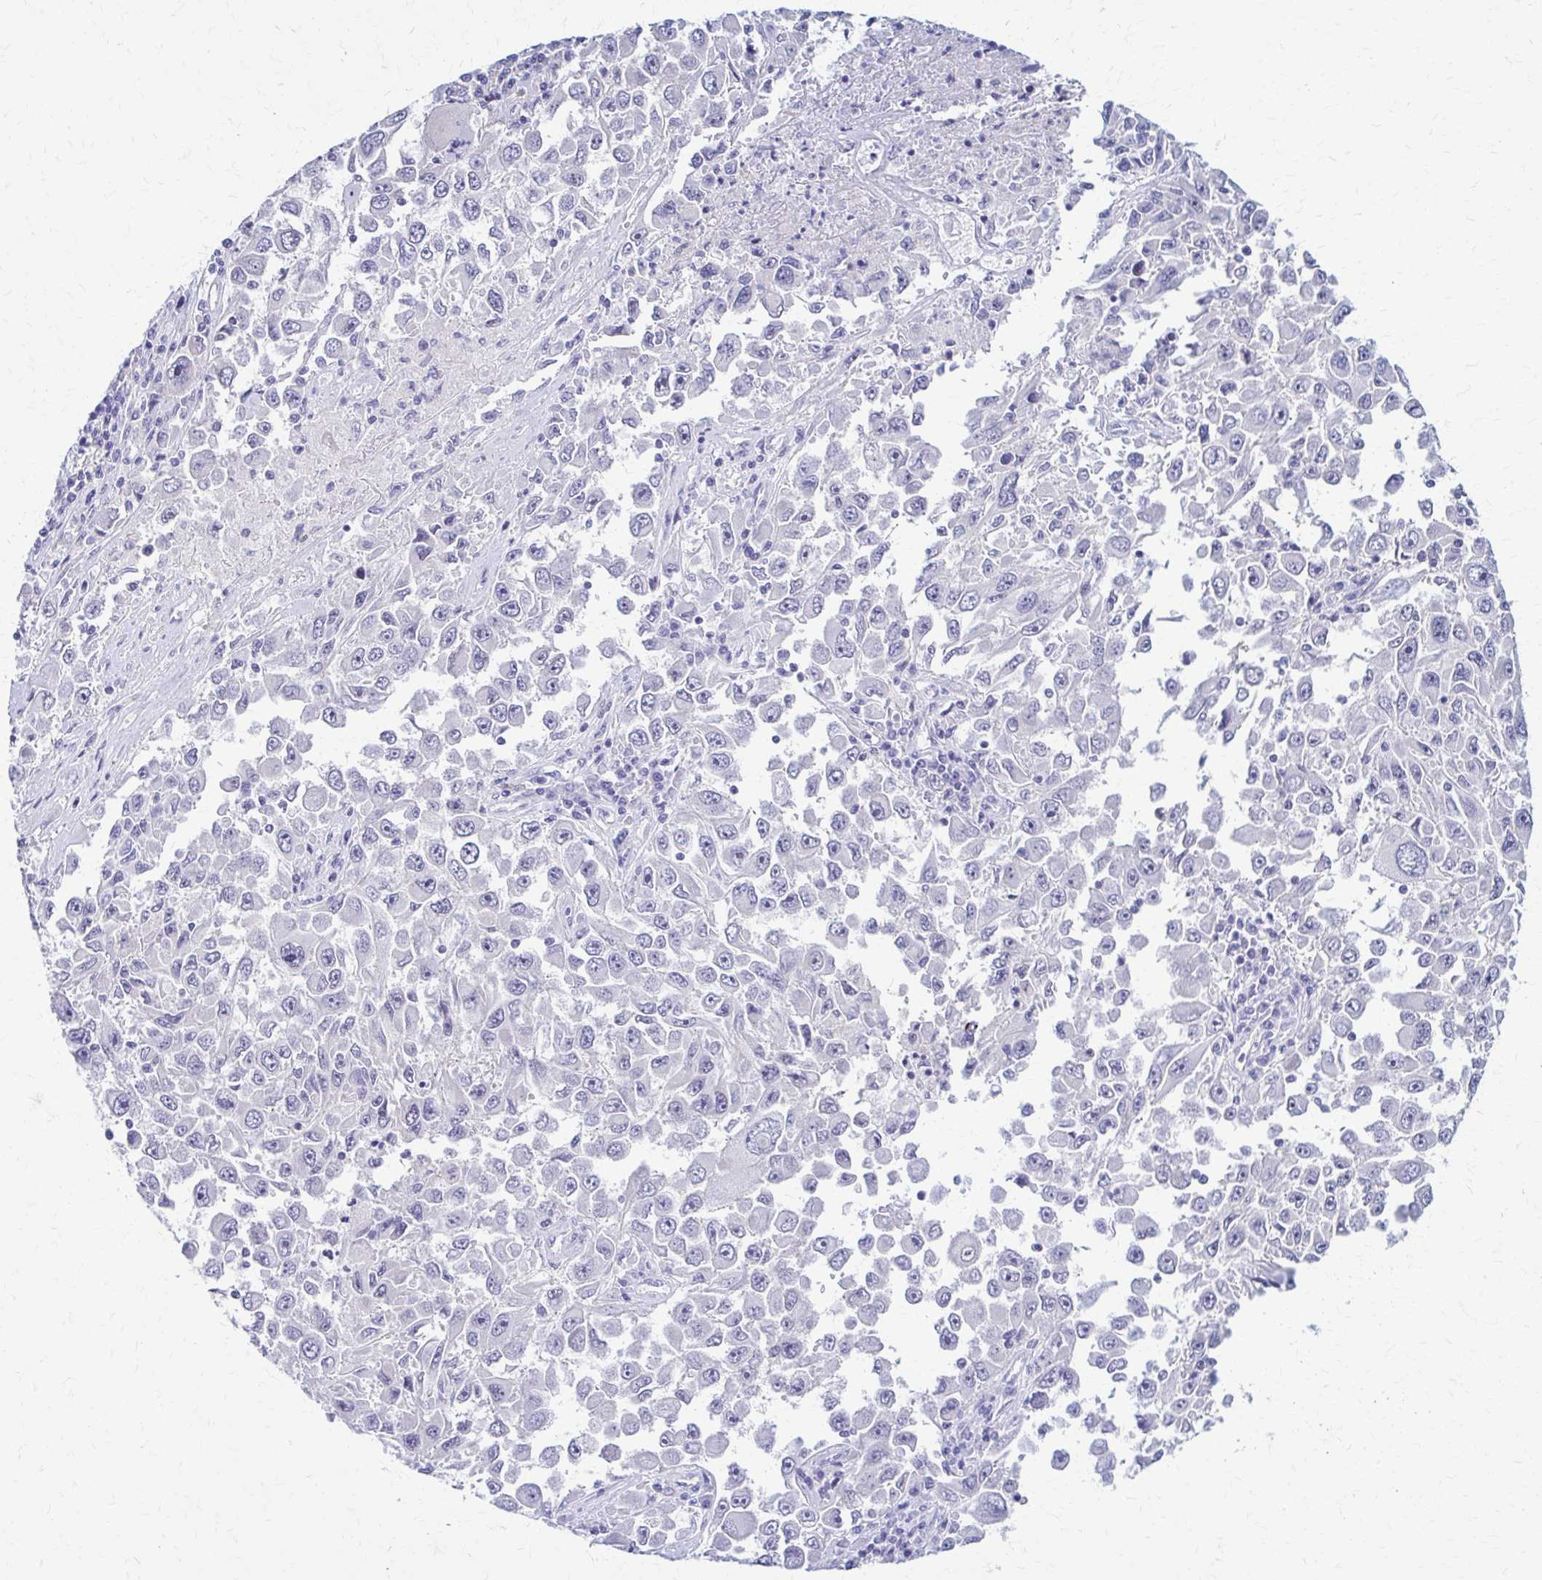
{"staining": {"intensity": "negative", "quantity": "none", "location": "none"}, "tissue": "melanoma", "cell_type": "Tumor cells", "image_type": "cancer", "snomed": [{"axis": "morphology", "description": "Malignant melanoma, Metastatic site"}, {"axis": "topography", "description": "Lymph node"}], "caption": "Immunohistochemical staining of melanoma reveals no significant expression in tumor cells. The staining was performed using DAB (3,3'-diaminobenzidine) to visualize the protein expression in brown, while the nuclei were stained in blue with hematoxylin (Magnification: 20x).", "gene": "RHOBTB2", "patient": {"sex": "female", "age": 67}}